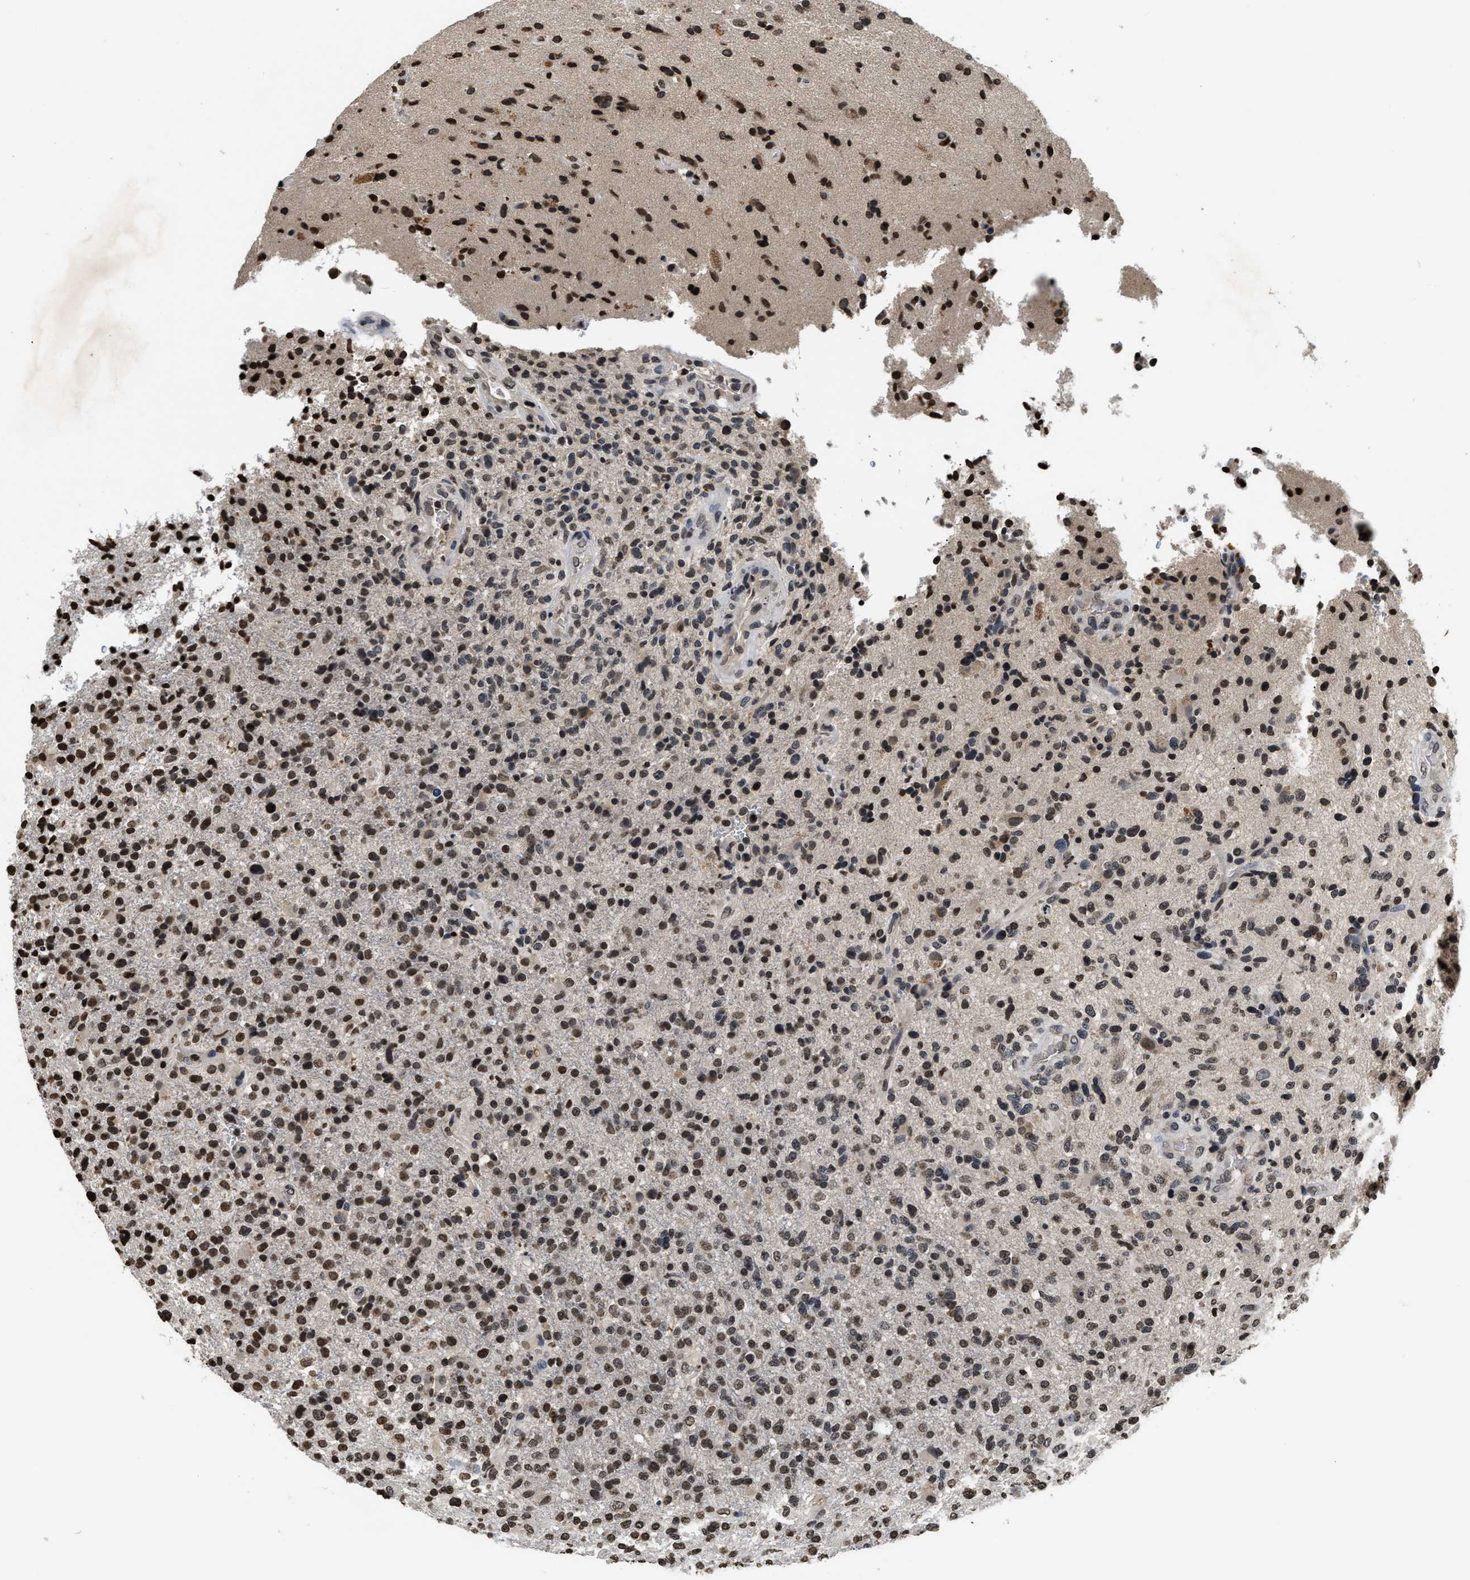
{"staining": {"intensity": "moderate", "quantity": ">75%", "location": "nuclear"}, "tissue": "glioma", "cell_type": "Tumor cells", "image_type": "cancer", "snomed": [{"axis": "morphology", "description": "Glioma, malignant, High grade"}, {"axis": "topography", "description": "Brain"}], "caption": "An IHC micrograph of neoplastic tissue is shown. Protein staining in brown labels moderate nuclear positivity in glioma within tumor cells.", "gene": "DNASE1L3", "patient": {"sex": "male", "age": 72}}